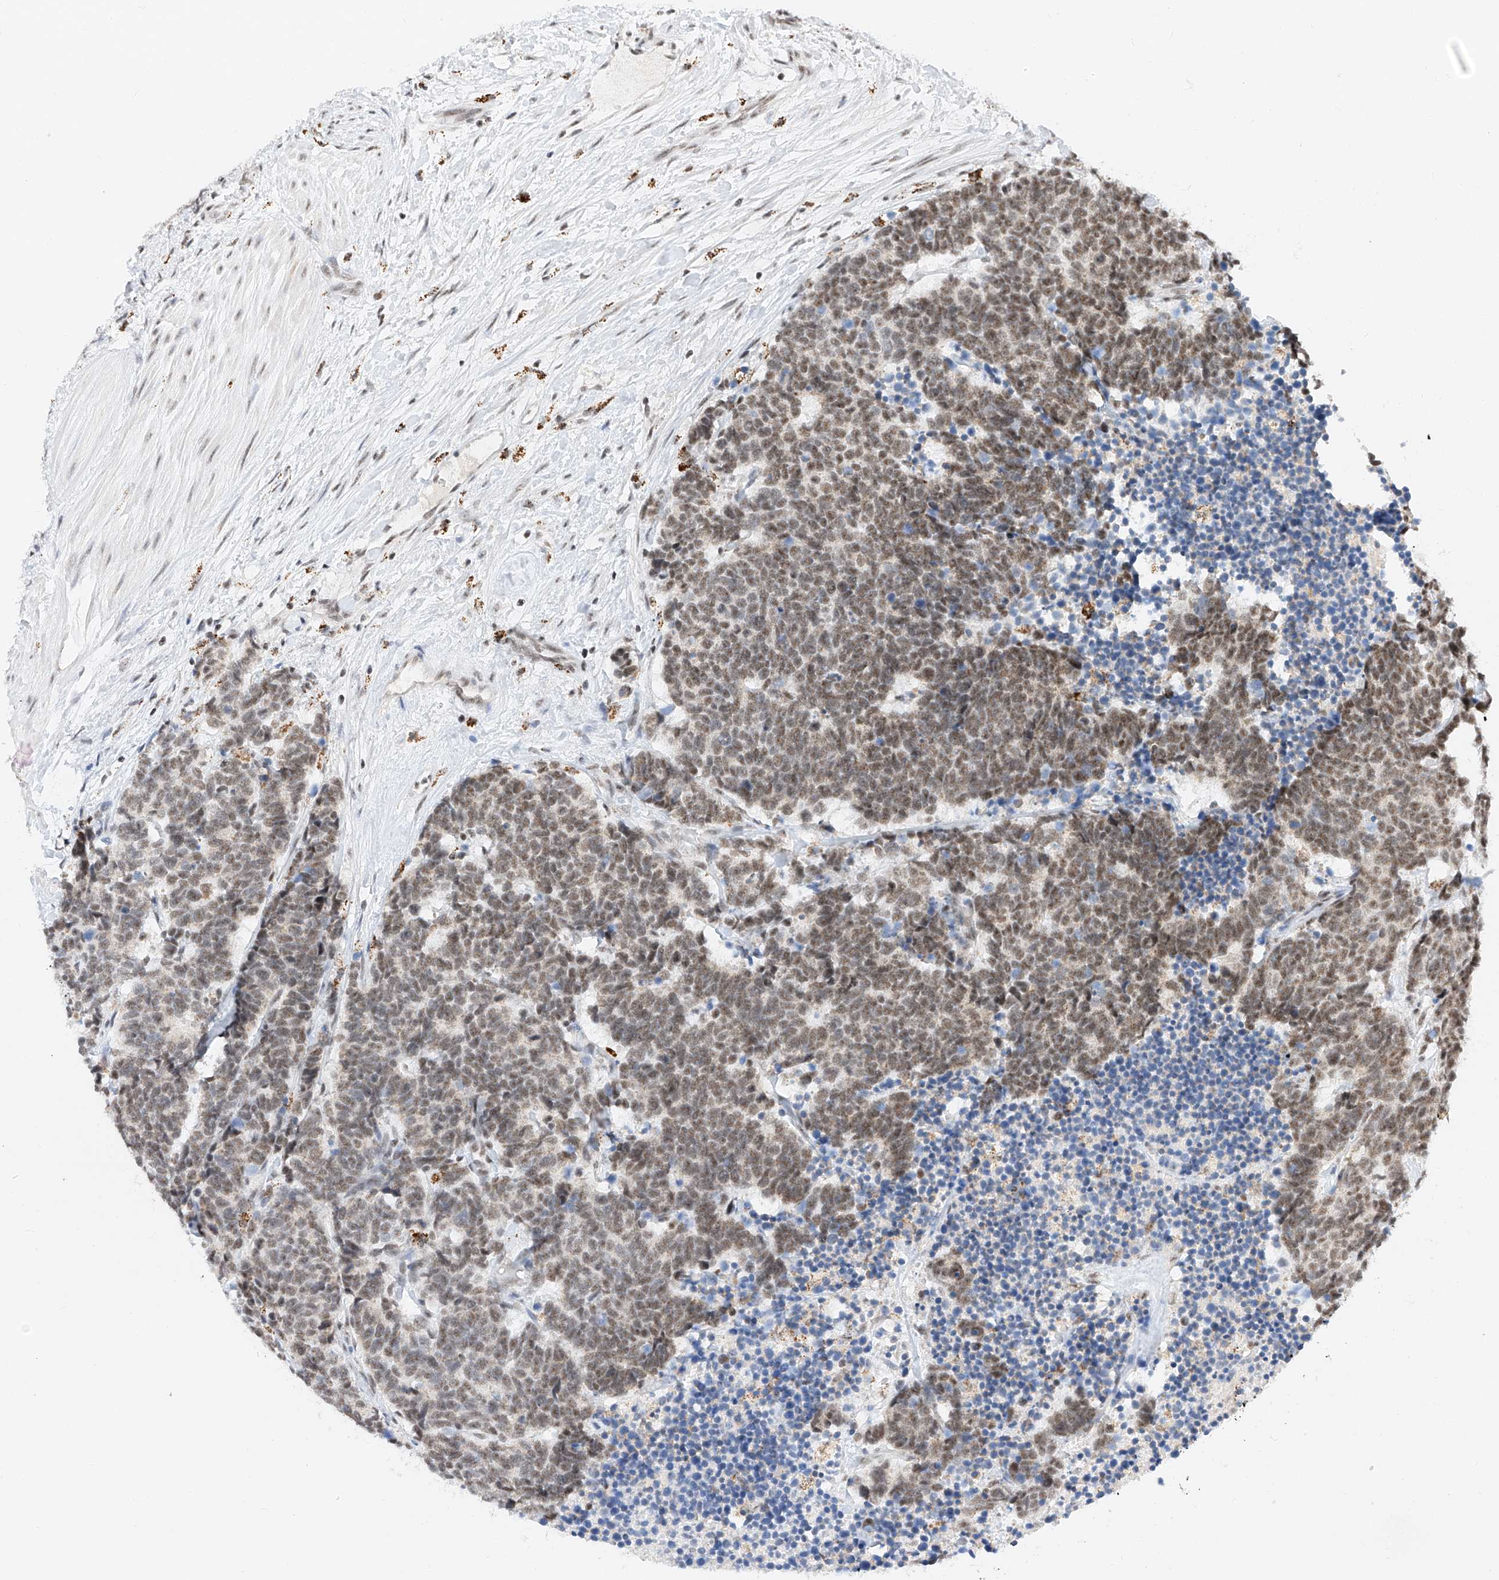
{"staining": {"intensity": "moderate", "quantity": ">75%", "location": "nuclear"}, "tissue": "carcinoid", "cell_type": "Tumor cells", "image_type": "cancer", "snomed": [{"axis": "morphology", "description": "Carcinoma, NOS"}, {"axis": "morphology", "description": "Carcinoid, malignant, NOS"}, {"axis": "topography", "description": "Urinary bladder"}], "caption": "The photomicrograph displays a brown stain indicating the presence of a protein in the nuclear of tumor cells in carcinoid.", "gene": "NRF1", "patient": {"sex": "male", "age": 57}}